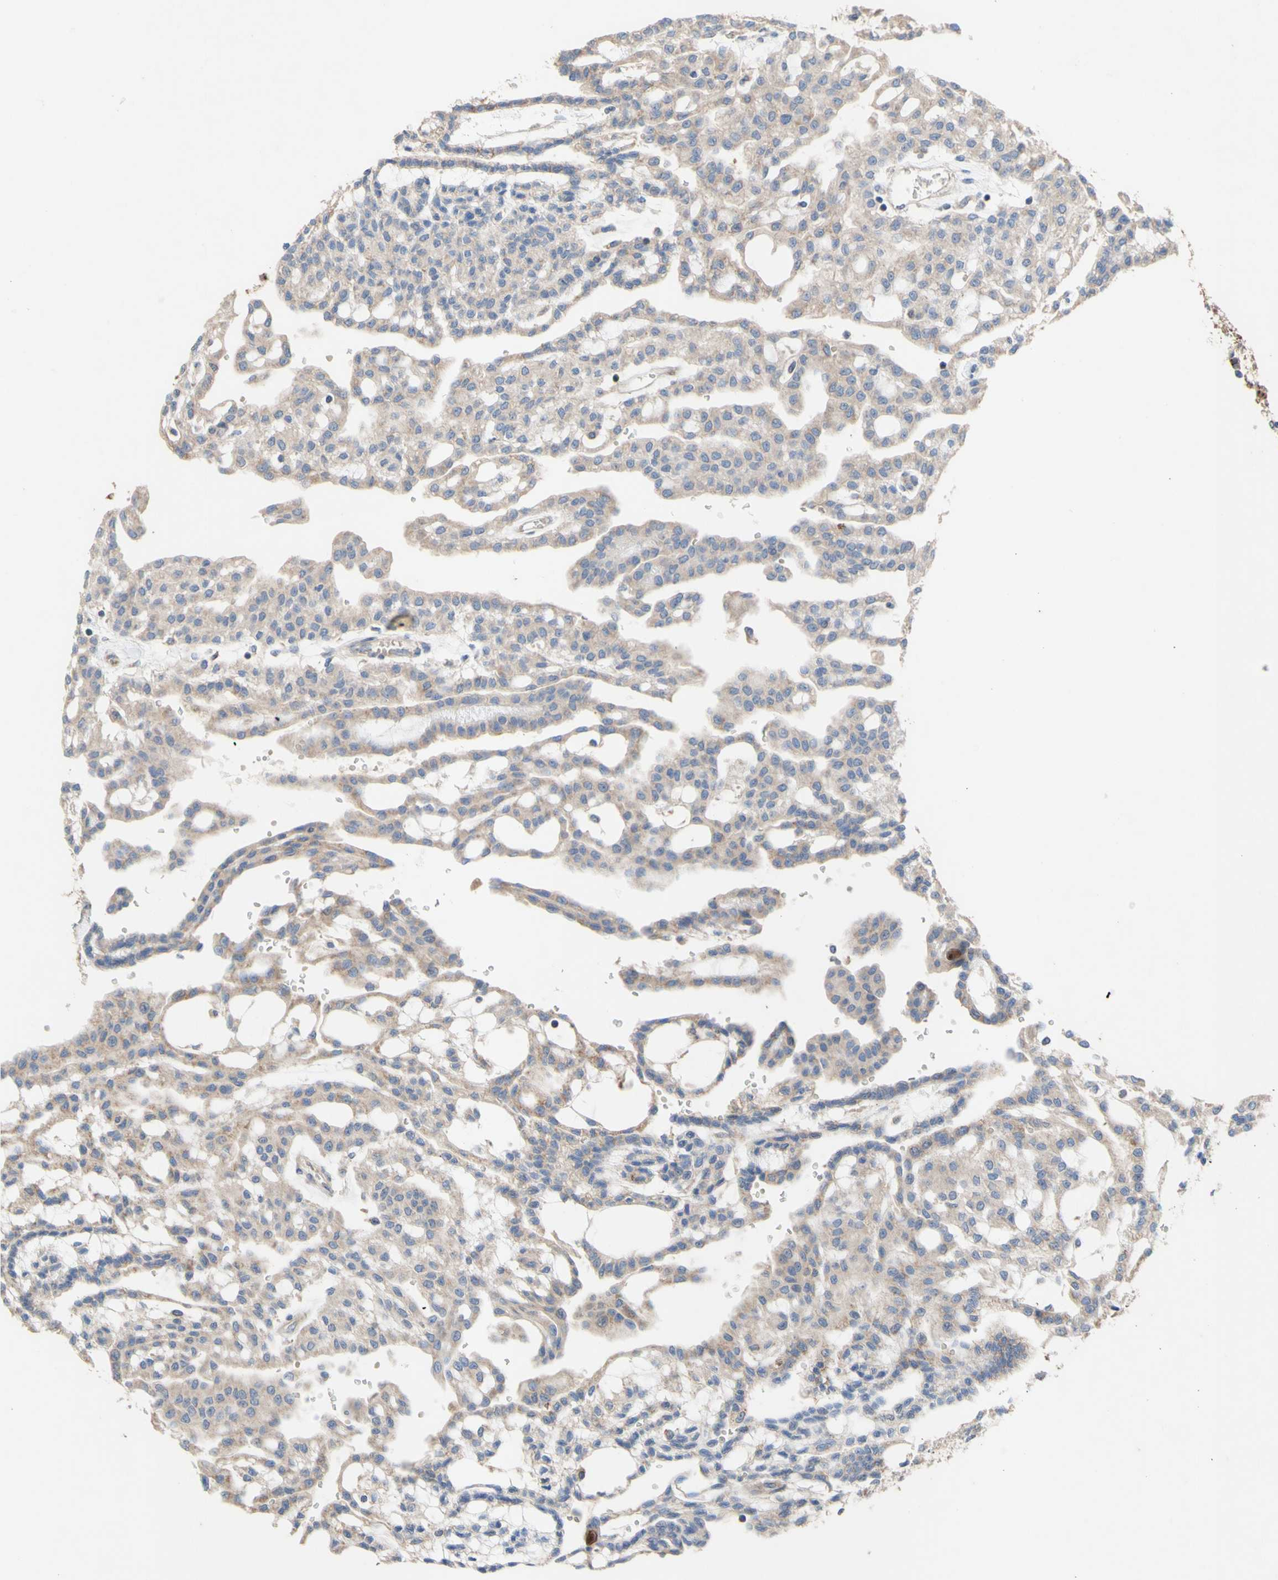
{"staining": {"intensity": "weak", "quantity": ">75%", "location": "cytoplasmic/membranous"}, "tissue": "renal cancer", "cell_type": "Tumor cells", "image_type": "cancer", "snomed": [{"axis": "morphology", "description": "Adenocarcinoma, NOS"}, {"axis": "topography", "description": "Kidney"}], "caption": "Tumor cells display low levels of weak cytoplasmic/membranous positivity in about >75% of cells in human renal adenocarcinoma.", "gene": "EIF2S3", "patient": {"sex": "male", "age": 63}}